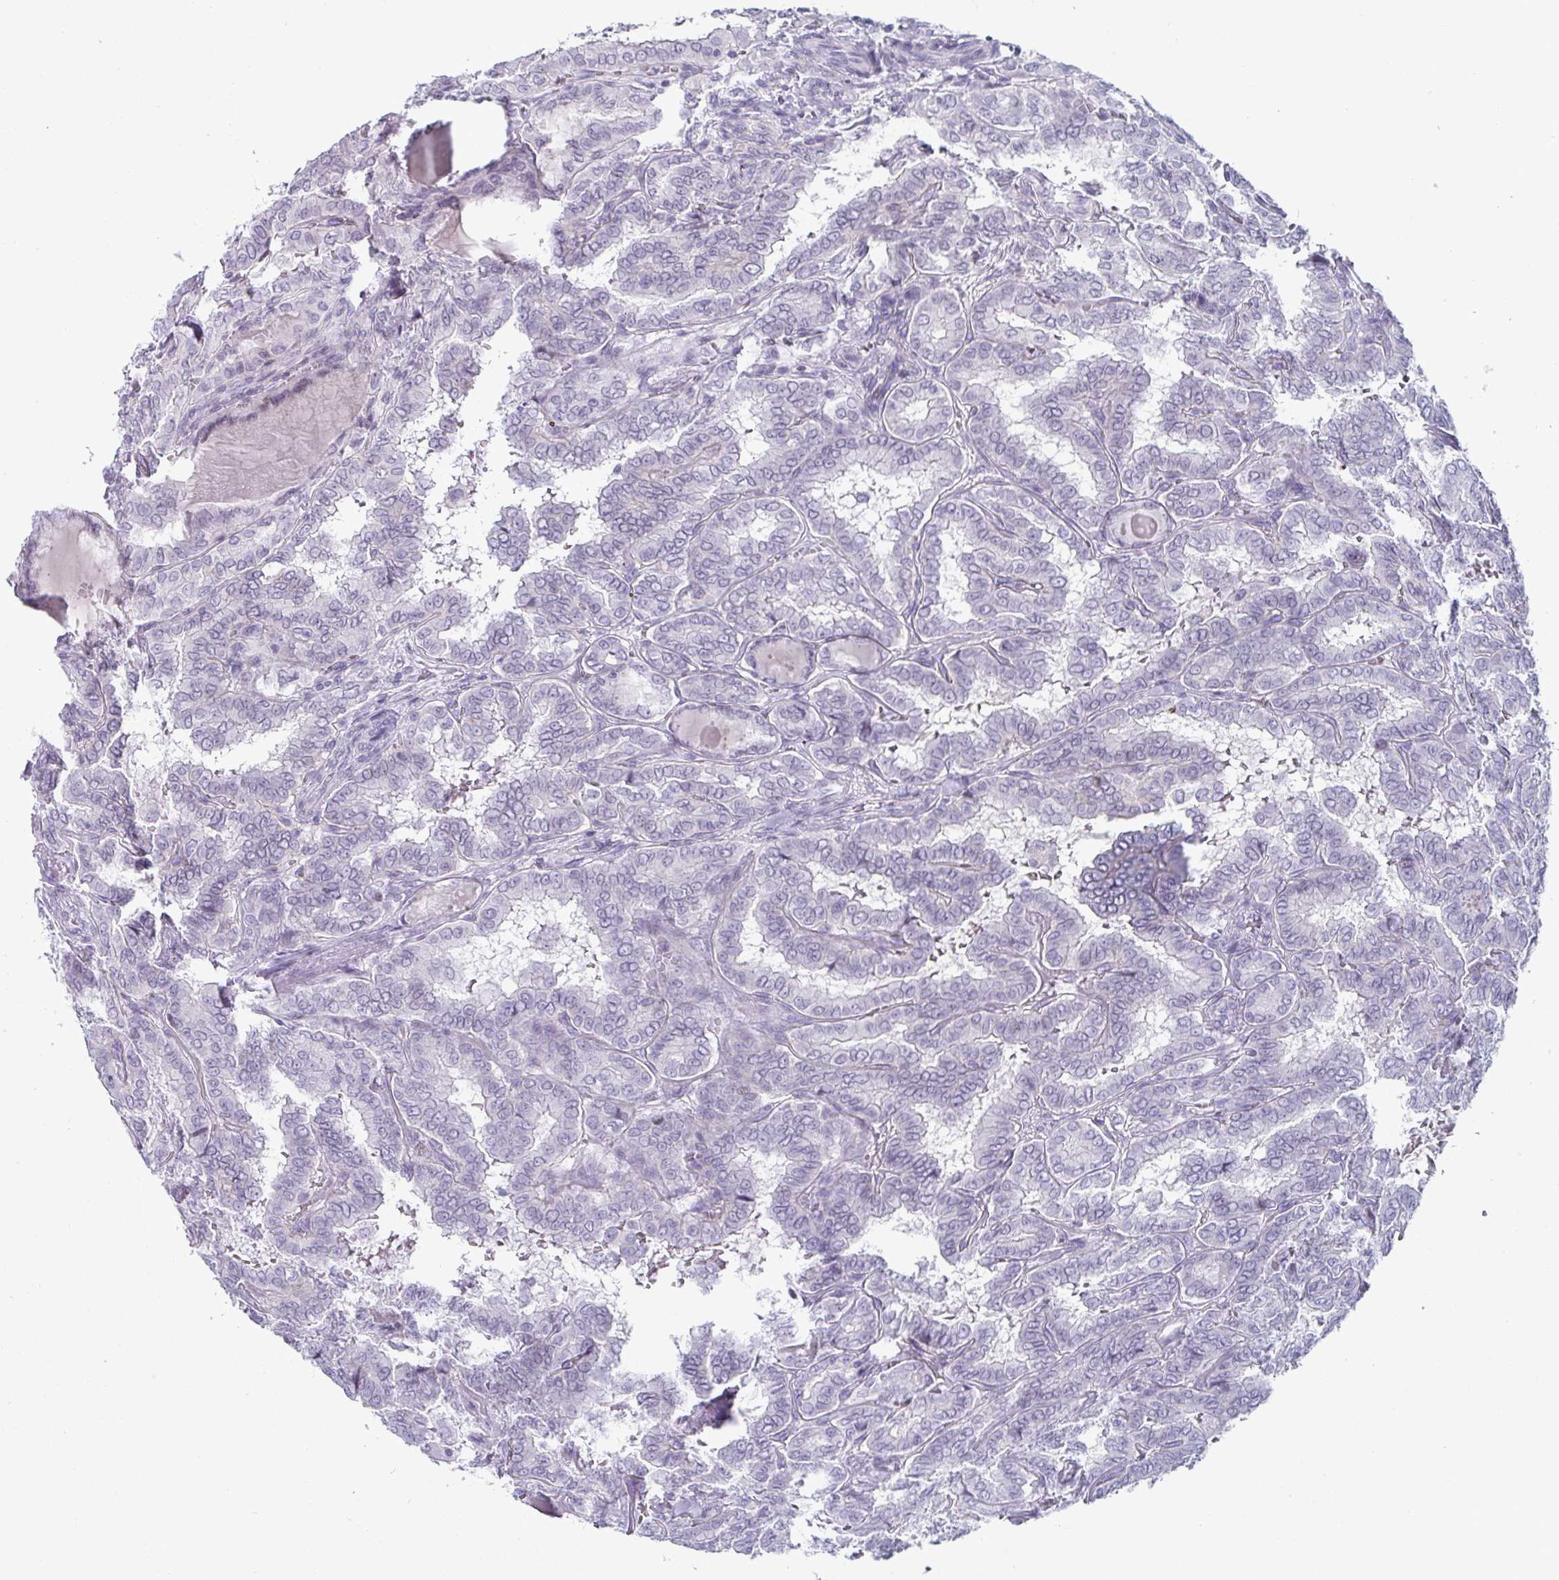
{"staining": {"intensity": "negative", "quantity": "none", "location": "none"}, "tissue": "thyroid cancer", "cell_type": "Tumor cells", "image_type": "cancer", "snomed": [{"axis": "morphology", "description": "Papillary adenocarcinoma, NOS"}, {"axis": "topography", "description": "Thyroid gland"}], "caption": "This is an IHC histopathology image of human thyroid cancer. There is no expression in tumor cells.", "gene": "VSIG10L", "patient": {"sex": "female", "age": 46}}